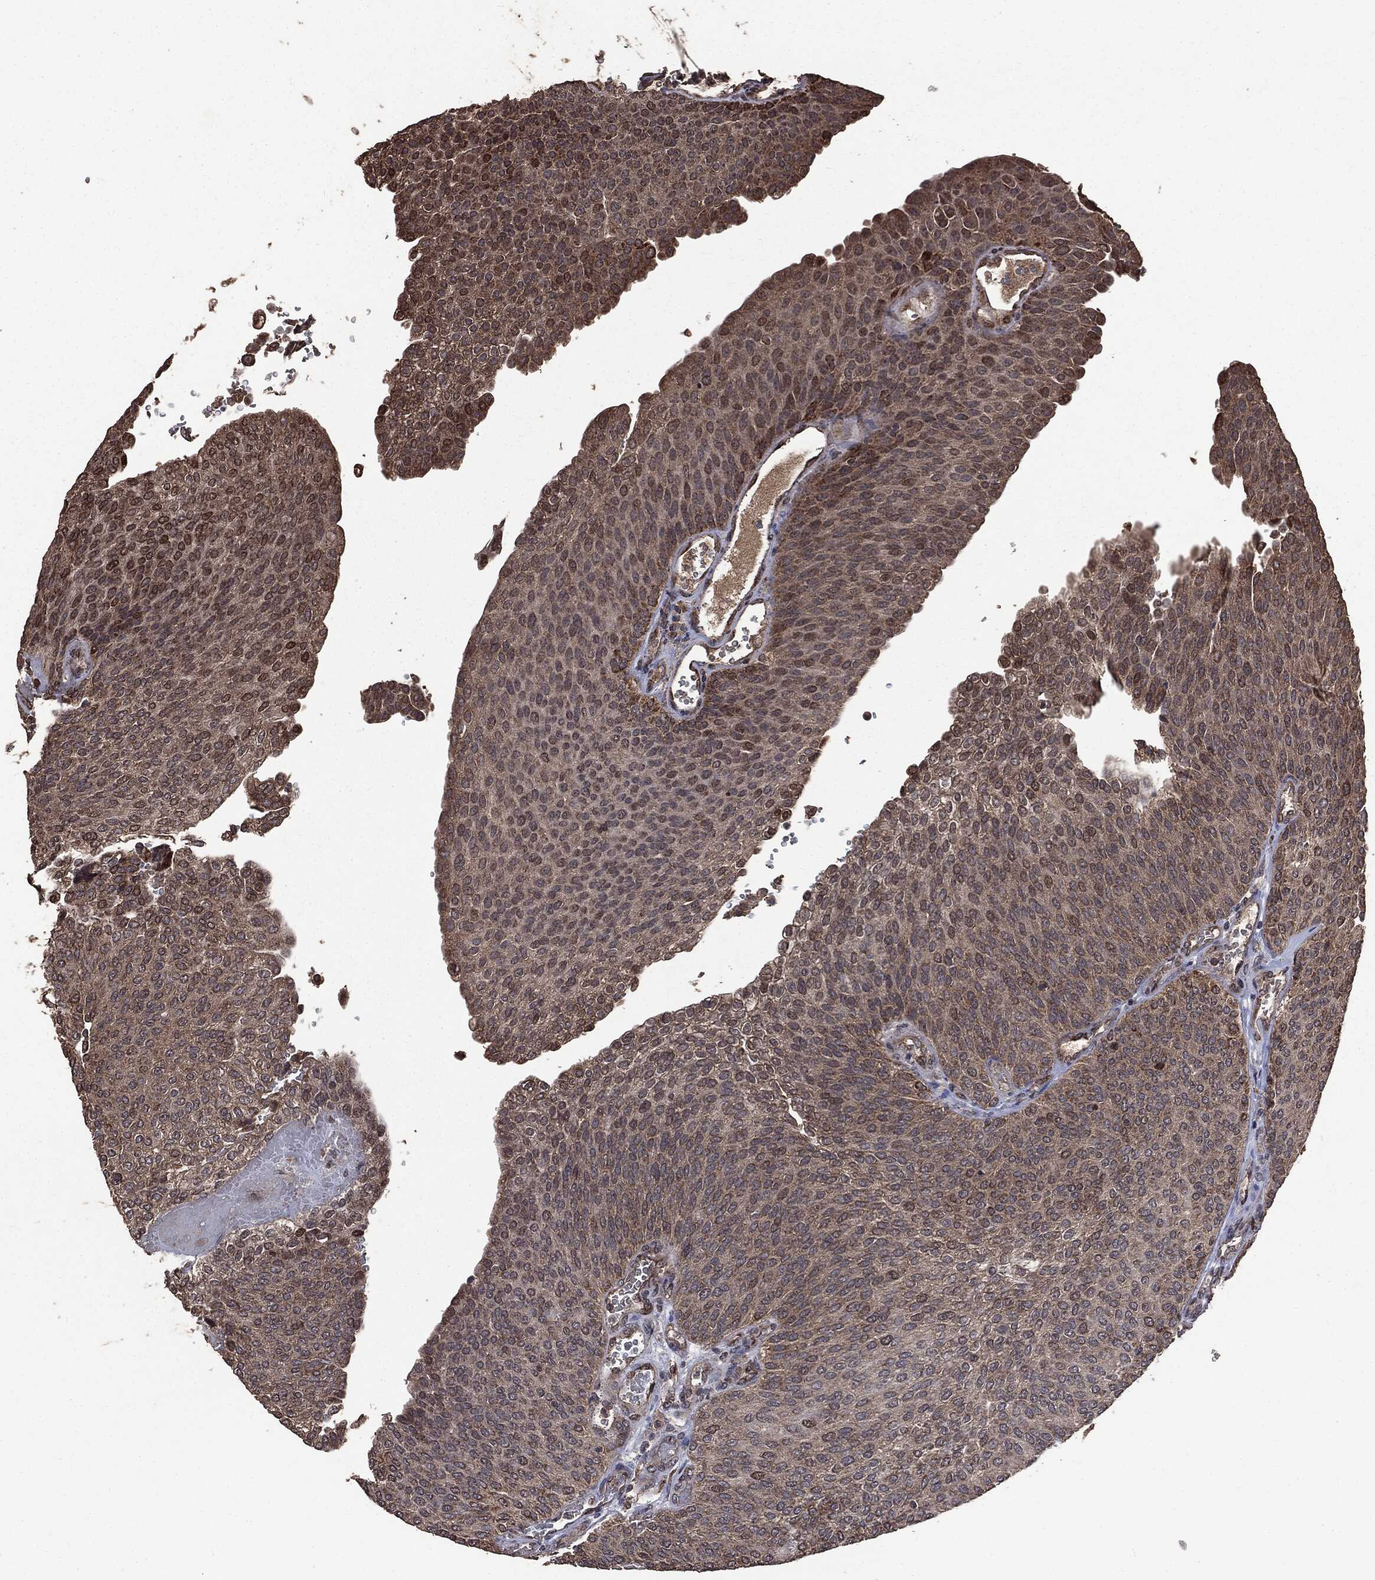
{"staining": {"intensity": "moderate", "quantity": "<25%", "location": "nuclear"}, "tissue": "urothelial cancer", "cell_type": "Tumor cells", "image_type": "cancer", "snomed": [{"axis": "morphology", "description": "Urothelial carcinoma, High grade"}, {"axis": "topography", "description": "Urinary bladder"}], "caption": "The histopathology image displays immunohistochemical staining of urothelial cancer. There is moderate nuclear staining is seen in about <25% of tumor cells.", "gene": "PPP6R2", "patient": {"sex": "female", "age": 79}}